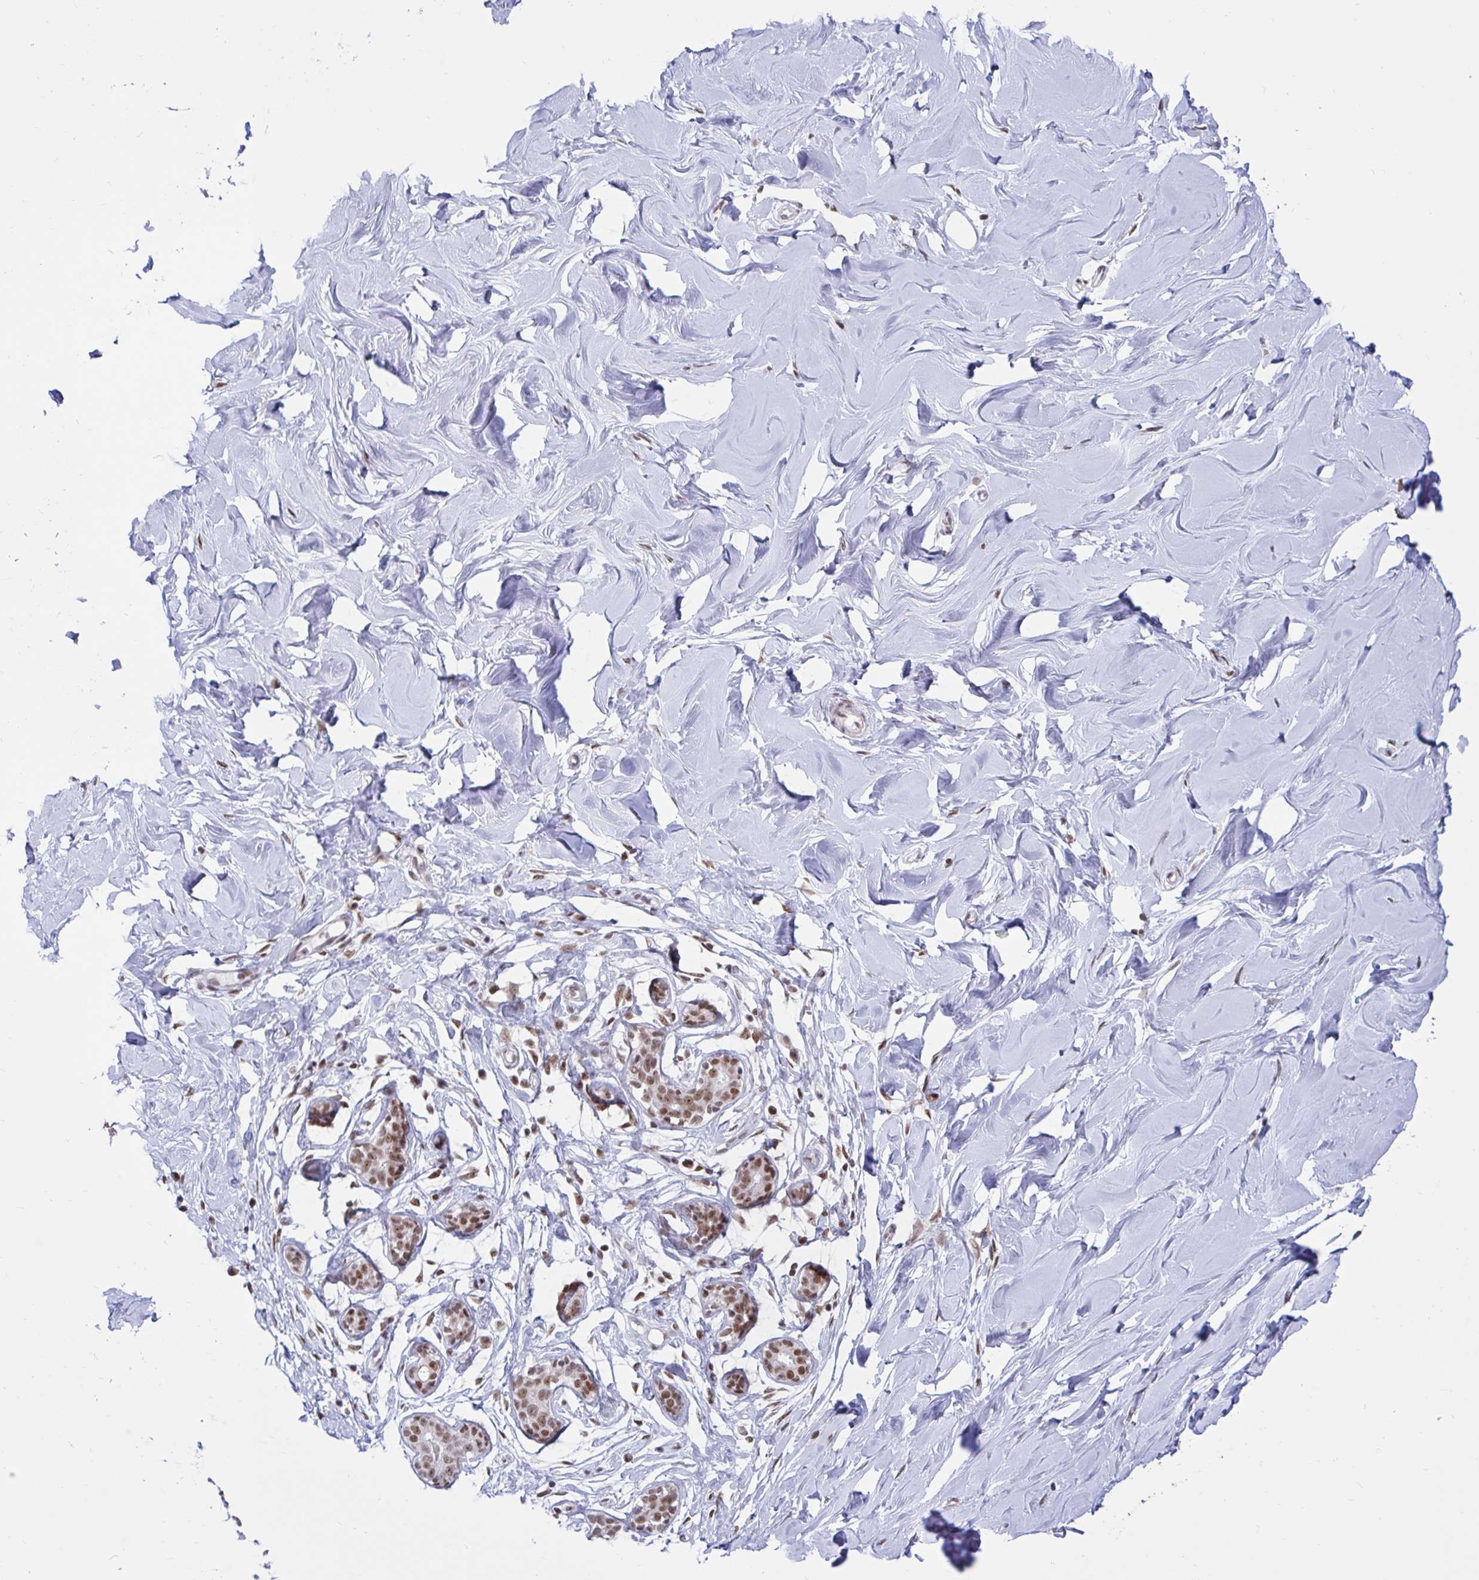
{"staining": {"intensity": "weak", "quantity": ">75%", "location": "nuclear"}, "tissue": "breast", "cell_type": "Adipocytes", "image_type": "normal", "snomed": [{"axis": "morphology", "description": "Normal tissue, NOS"}, {"axis": "topography", "description": "Breast"}], "caption": "The image reveals staining of unremarkable breast, revealing weak nuclear protein expression (brown color) within adipocytes.", "gene": "PHF10", "patient": {"sex": "female", "age": 27}}